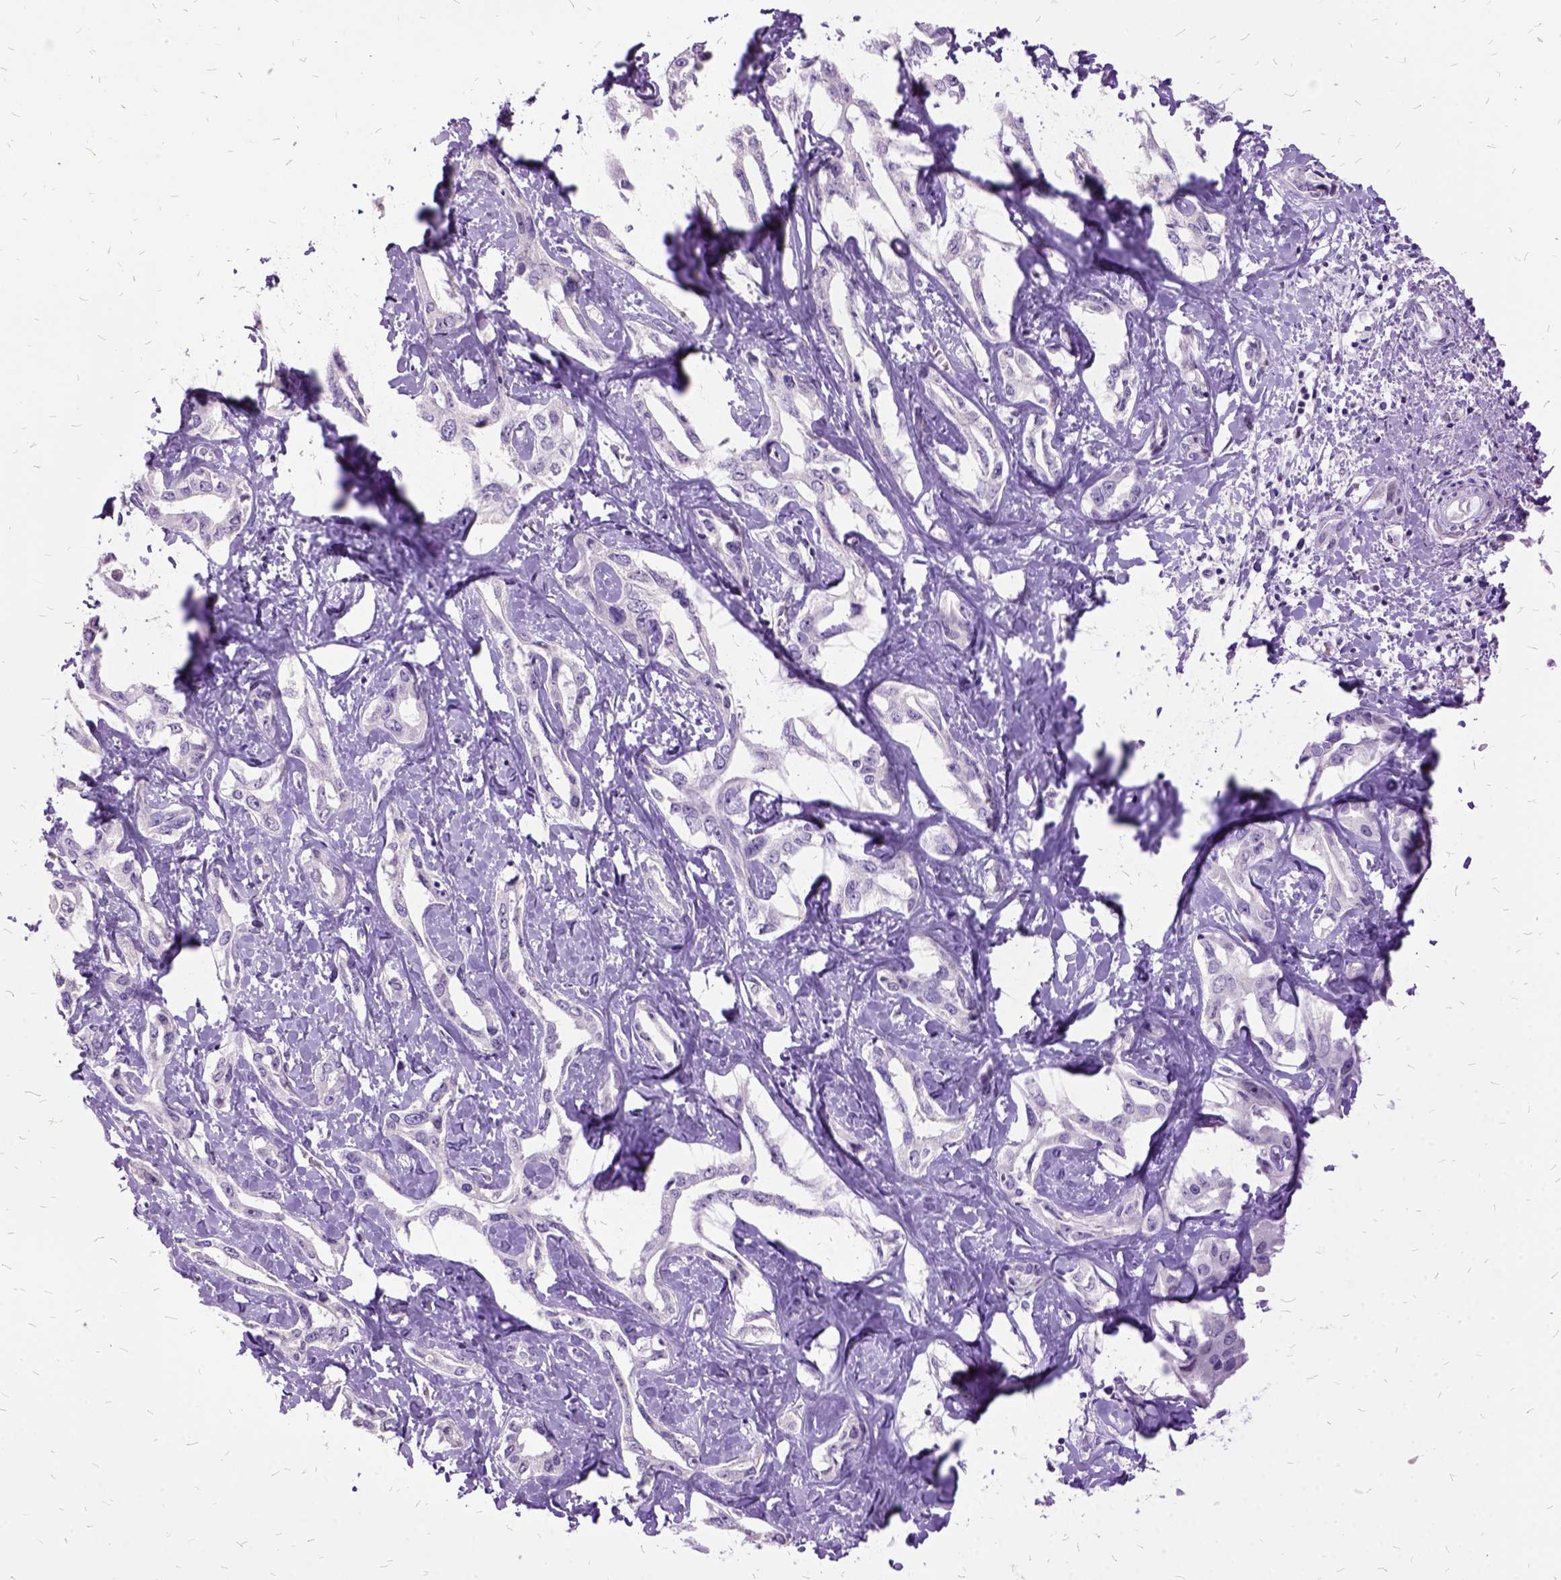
{"staining": {"intensity": "negative", "quantity": "none", "location": "none"}, "tissue": "liver cancer", "cell_type": "Tumor cells", "image_type": "cancer", "snomed": [{"axis": "morphology", "description": "Cholangiocarcinoma"}, {"axis": "topography", "description": "Liver"}], "caption": "Liver cancer (cholangiocarcinoma) was stained to show a protein in brown. There is no significant positivity in tumor cells. The staining was performed using DAB to visualize the protein expression in brown, while the nuclei were stained in blue with hematoxylin (Magnification: 20x).", "gene": "MME", "patient": {"sex": "male", "age": 59}}